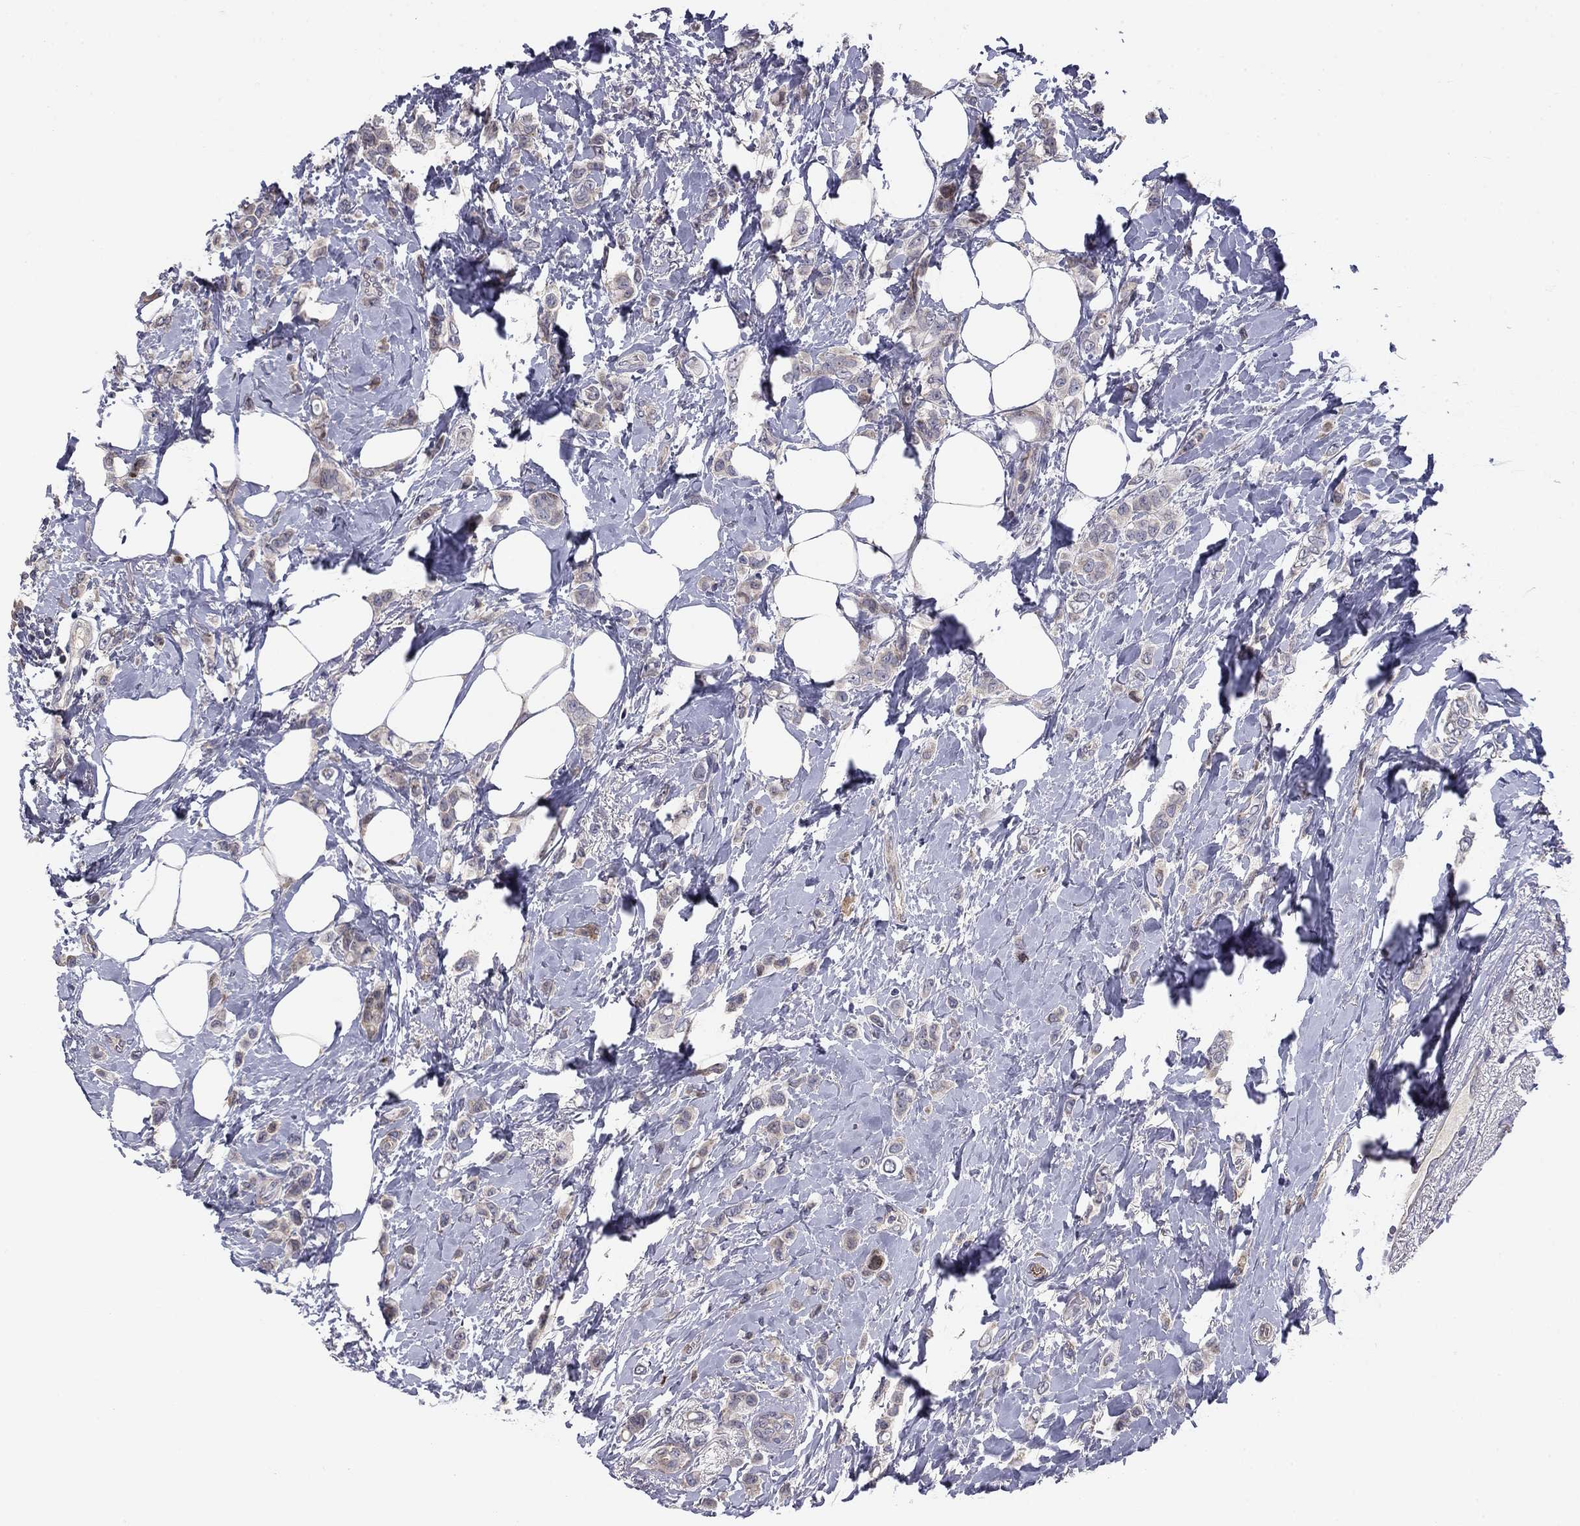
{"staining": {"intensity": "negative", "quantity": "none", "location": "none"}, "tissue": "breast cancer", "cell_type": "Tumor cells", "image_type": "cancer", "snomed": [{"axis": "morphology", "description": "Lobular carcinoma"}, {"axis": "topography", "description": "Breast"}], "caption": "The IHC histopathology image has no significant positivity in tumor cells of breast lobular carcinoma tissue. The staining was performed using DAB to visualize the protein expression in brown, while the nuclei were stained in blue with hematoxylin (Magnification: 20x).", "gene": "MIOS", "patient": {"sex": "female", "age": 66}}